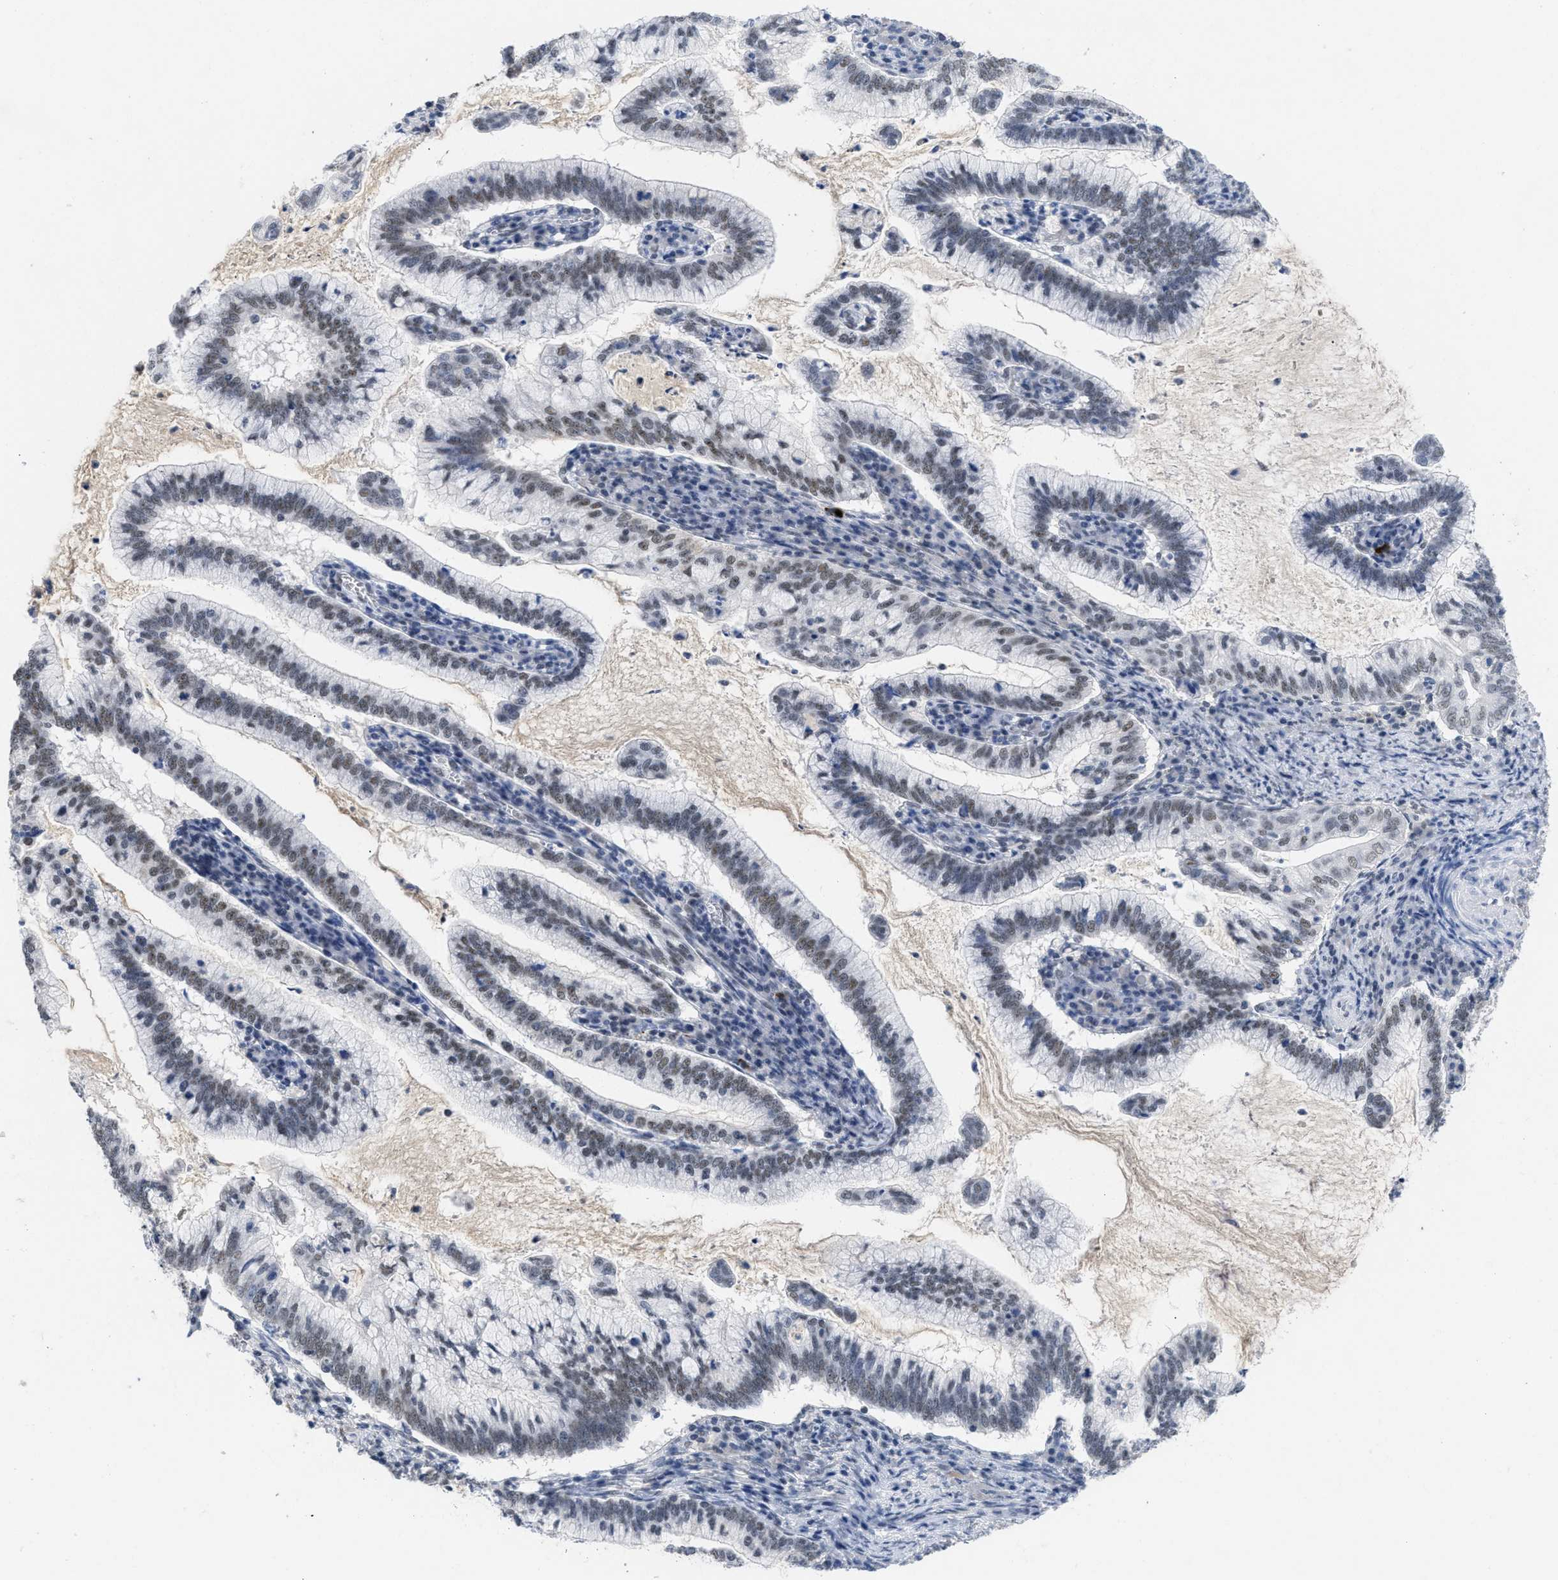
{"staining": {"intensity": "weak", "quantity": "<25%", "location": "nuclear"}, "tissue": "cervical cancer", "cell_type": "Tumor cells", "image_type": "cancer", "snomed": [{"axis": "morphology", "description": "Adenocarcinoma, NOS"}, {"axis": "topography", "description": "Cervix"}], "caption": "DAB immunohistochemical staining of human adenocarcinoma (cervical) reveals no significant positivity in tumor cells.", "gene": "GGNBP2", "patient": {"sex": "female", "age": 36}}